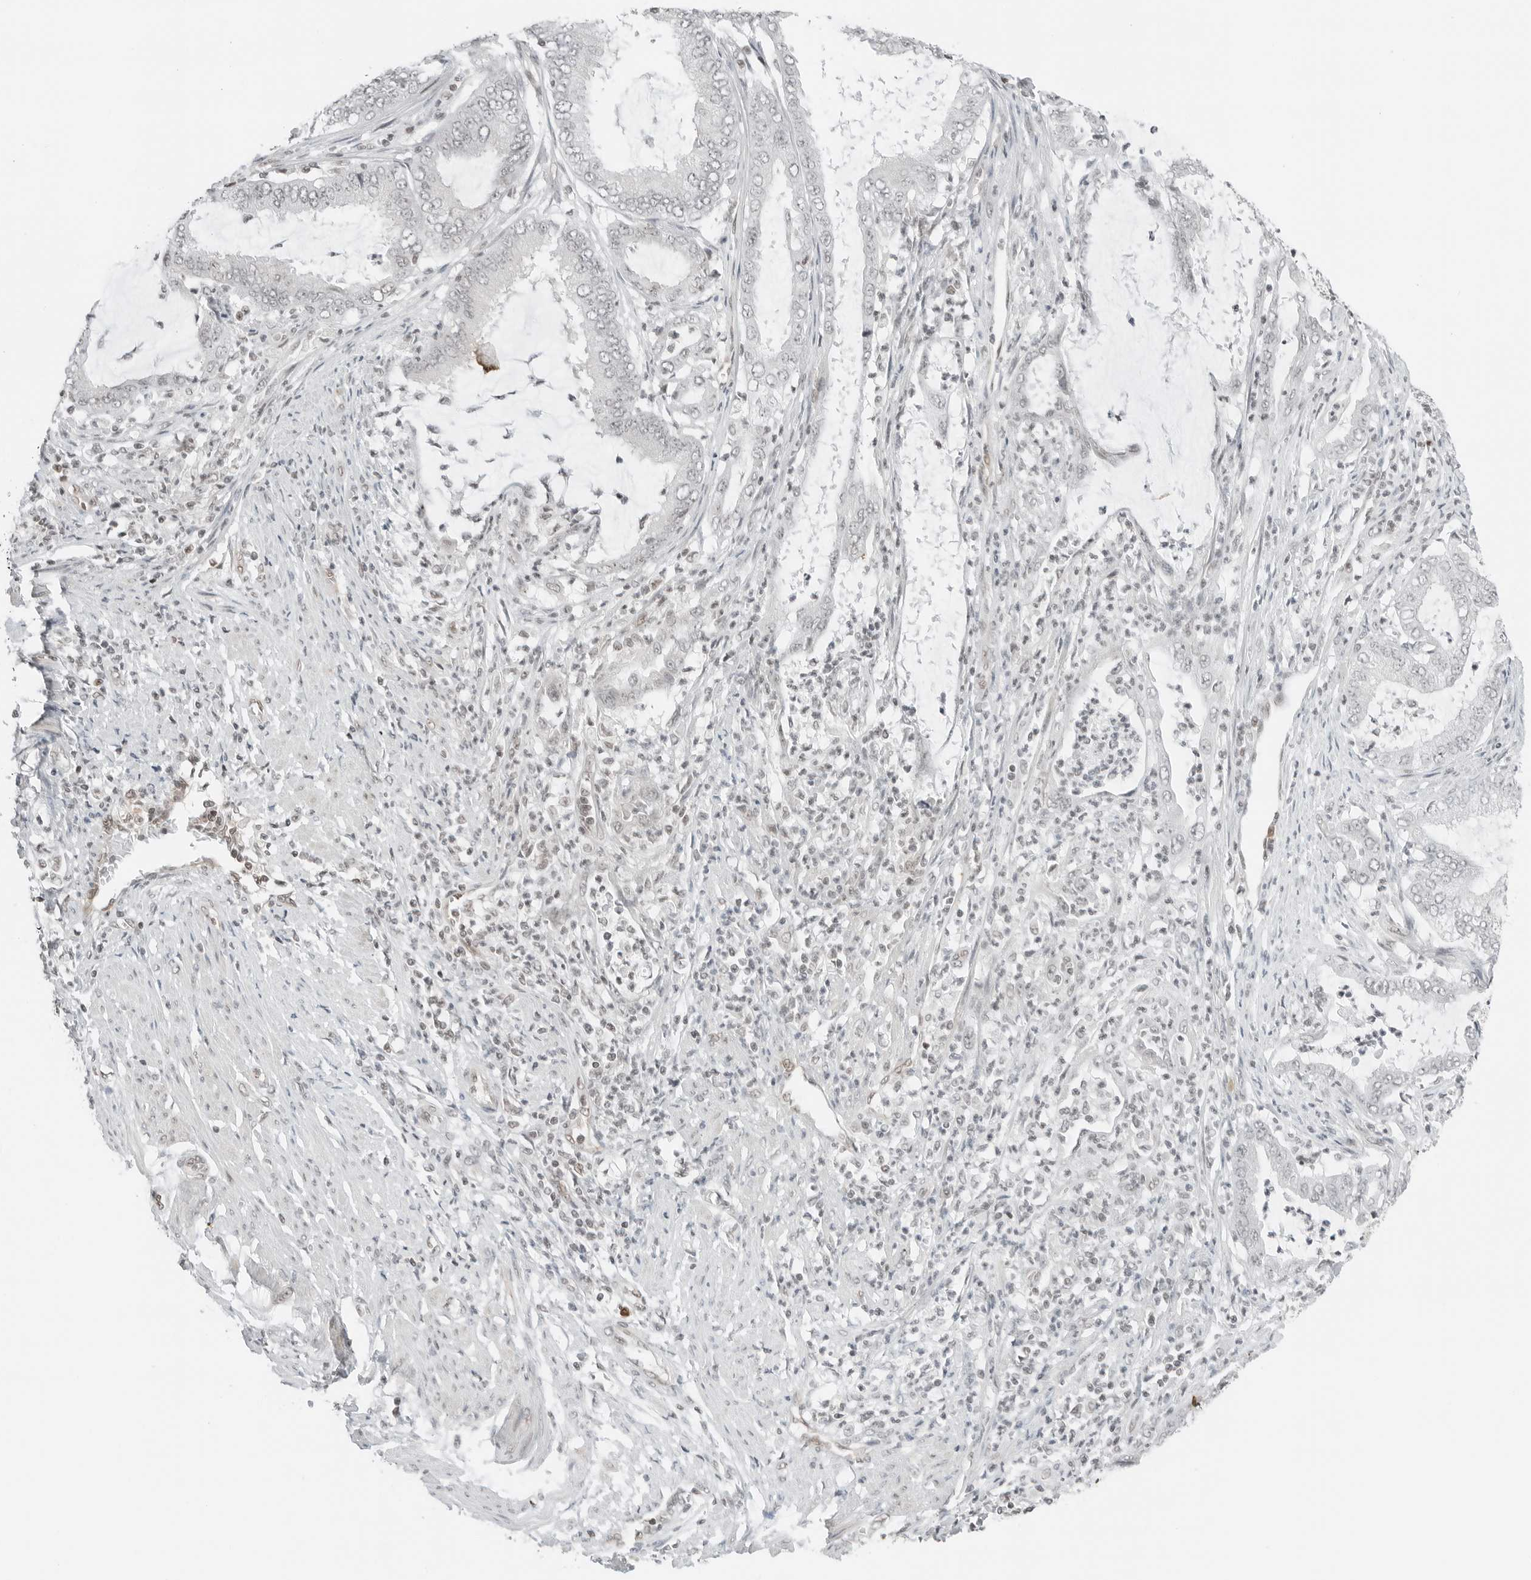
{"staining": {"intensity": "negative", "quantity": "none", "location": "none"}, "tissue": "endometrial cancer", "cell_type": "Tumor cells", "image_type": "cancer", "snomed": [{"axis": "morphology", "description": "Adenocarcinoma, NOS"}, {"axis": "topography", "description": "Endometrium"}], "caption": "An image of human endometrial adenocarcinoma is negative for staining in tumor cells.", "gene": "CRTC2", "patient": {"sex": "female", "age": 51}}